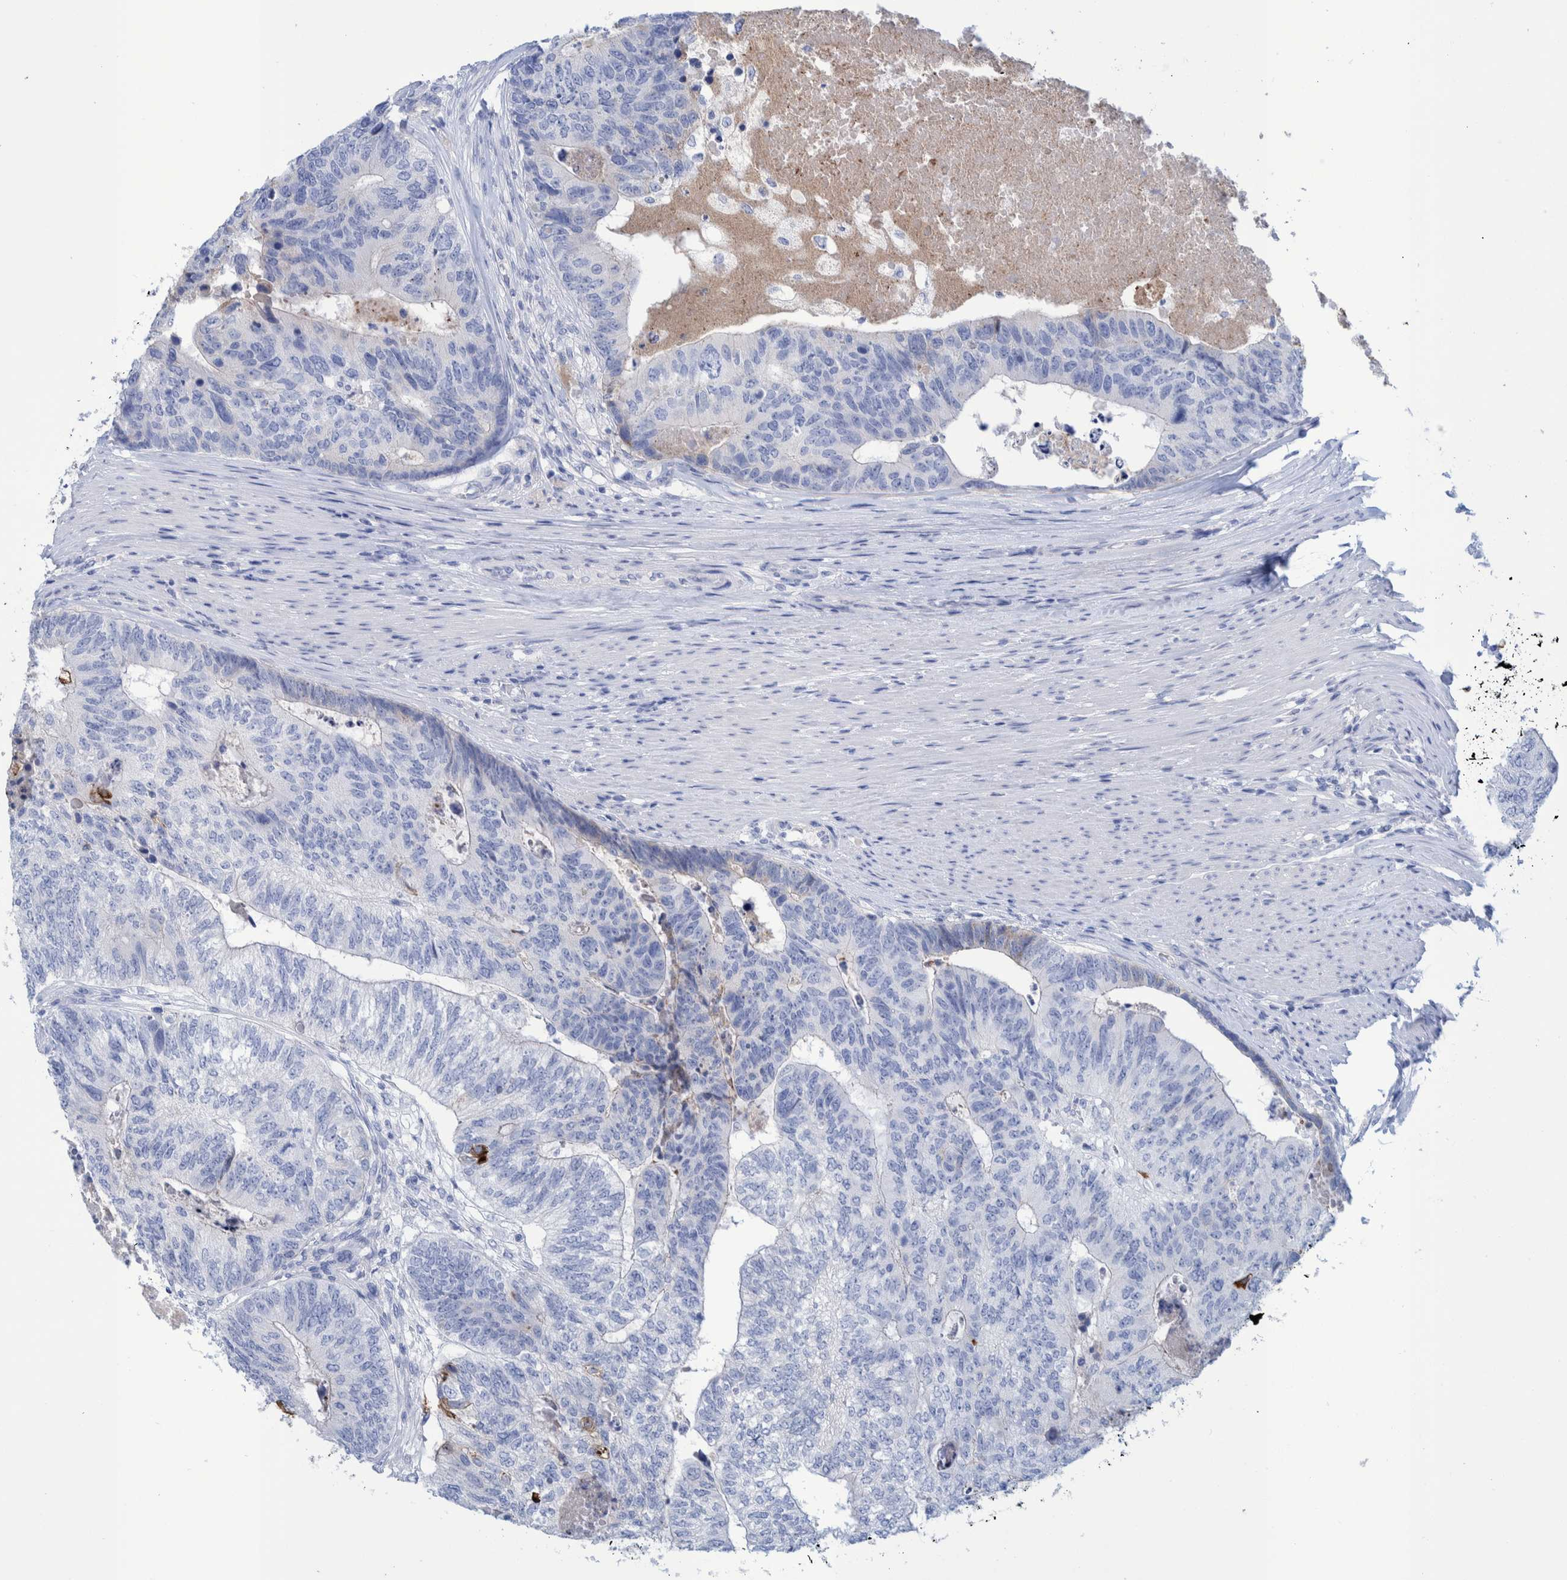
{"staining": {"intensity": "negative", "quantity": "none", "location": "none"}, "tissue": "colorectal cancer", "cell_type": "Tumor cells", "image_type": "cancer", "snomed": [{"axis": "morphology", "description": "Adenocarcinoma, NOS"}, {"axis": "topography", "description": "Colon"}], "caption": "DAB immunohistochemical staining of human colorectal cancer (adenocarcinoma) reveals no significant positivity in tumor cells. The staining is performed using DAB (3,3'-diaminobenzidine) brown chromogen with nuclei counter-stained in using hematoxylin.", "gene": "PERP", "patient": {"sex": "female", "age": 67}}